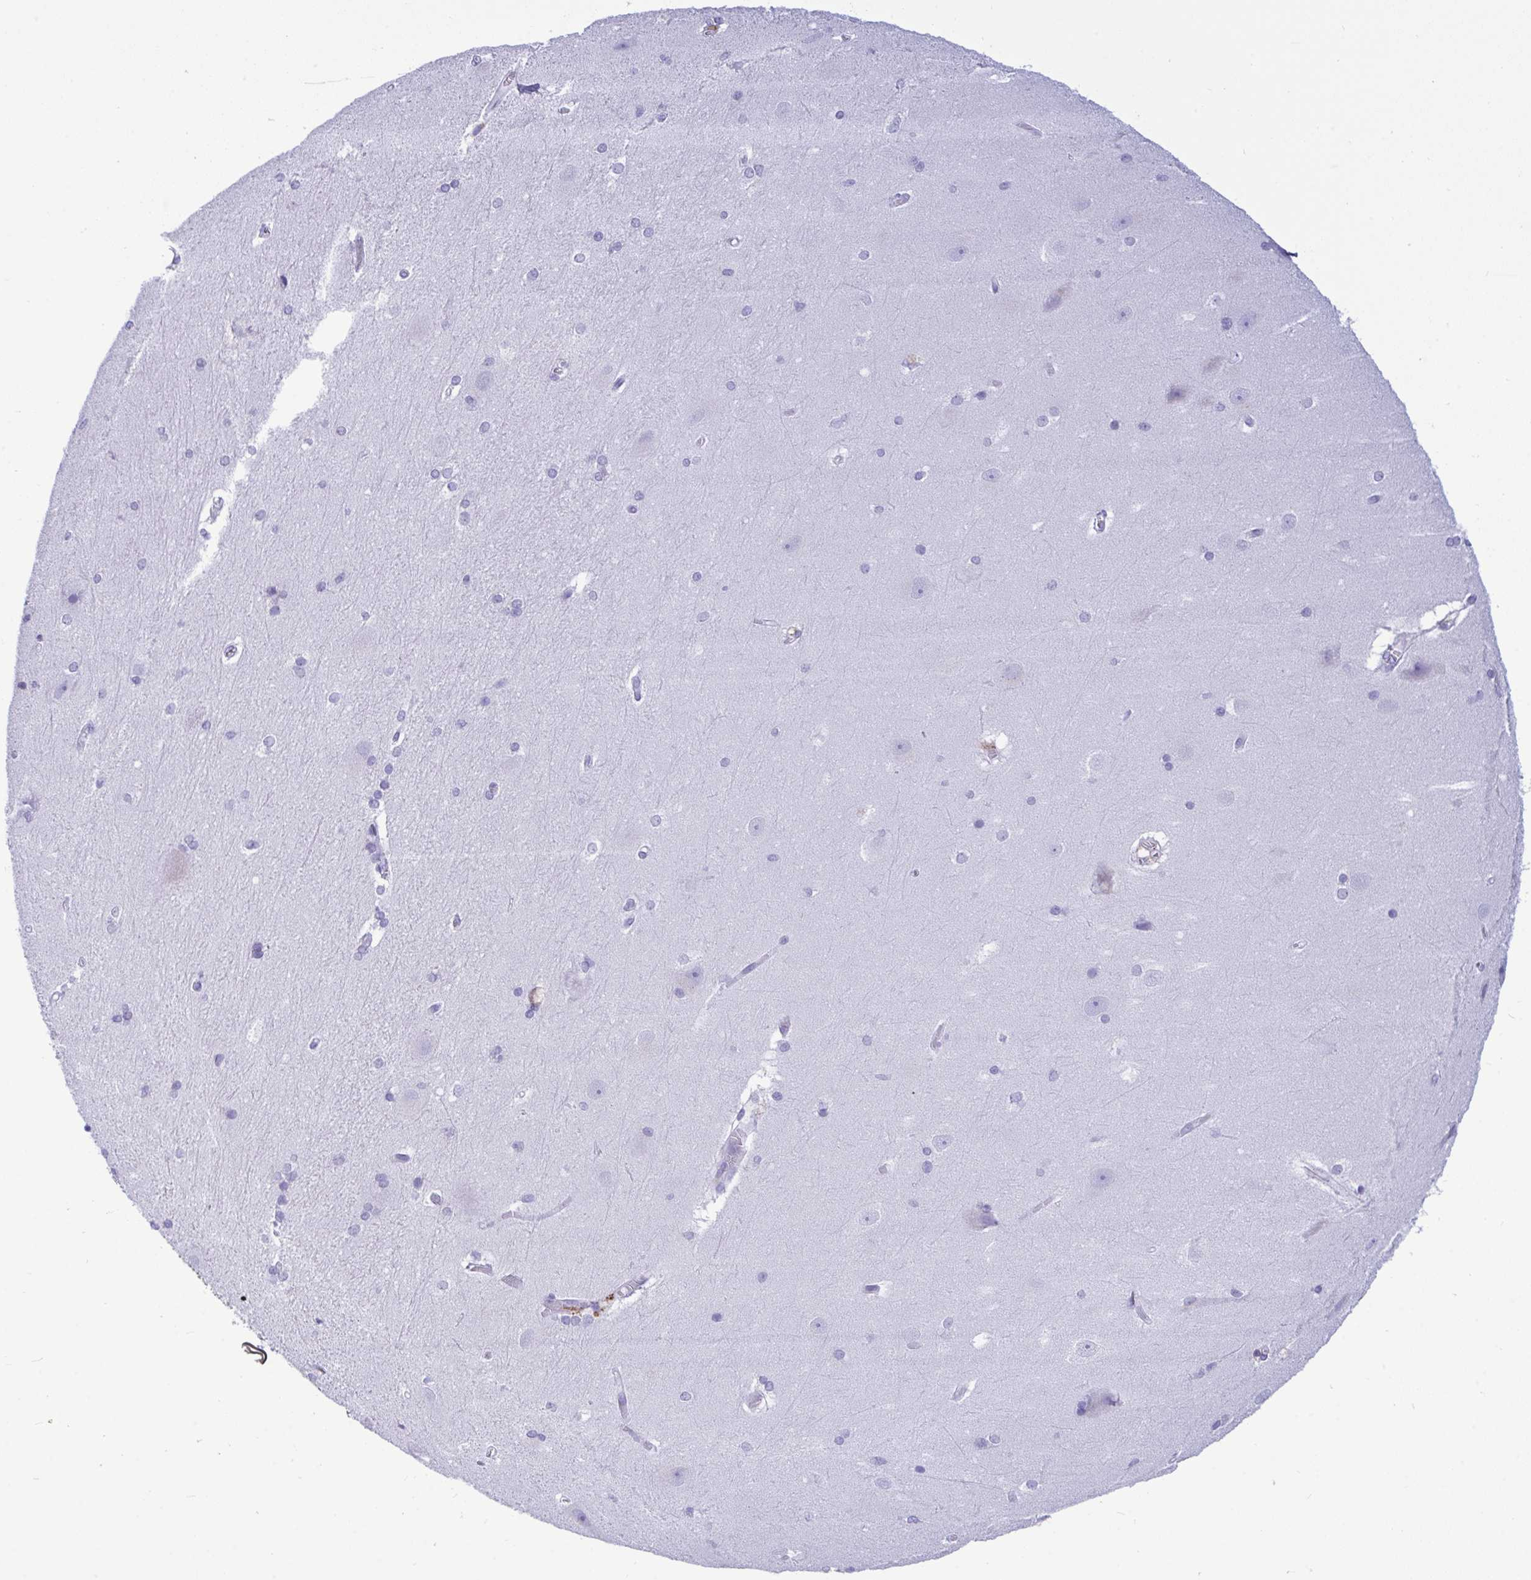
{"staining": {"intensity": "negative", "quantity": "none", "location": "none"}, "tissue": "hippocampus", "cell_type": "Glial cells", "image_type": "normal", "snomed": [{"axis": "morphology", "description": "Normal tissue, NOS"}, {"axis": "topography", "description": "Cerebral cortex"}, {"axis": "topography", "description": "Hippocampus"}], "caption": "Histopathology image shows no protein positivity in glial cells of unremarkable hippocampus. (DAB (3,3'-diaminobenzidine) immunohistochemistry (IHC) with hematoxylin counter stain).", "gene": "CPVL", "patient": {"sex": "female", "age": 19}}